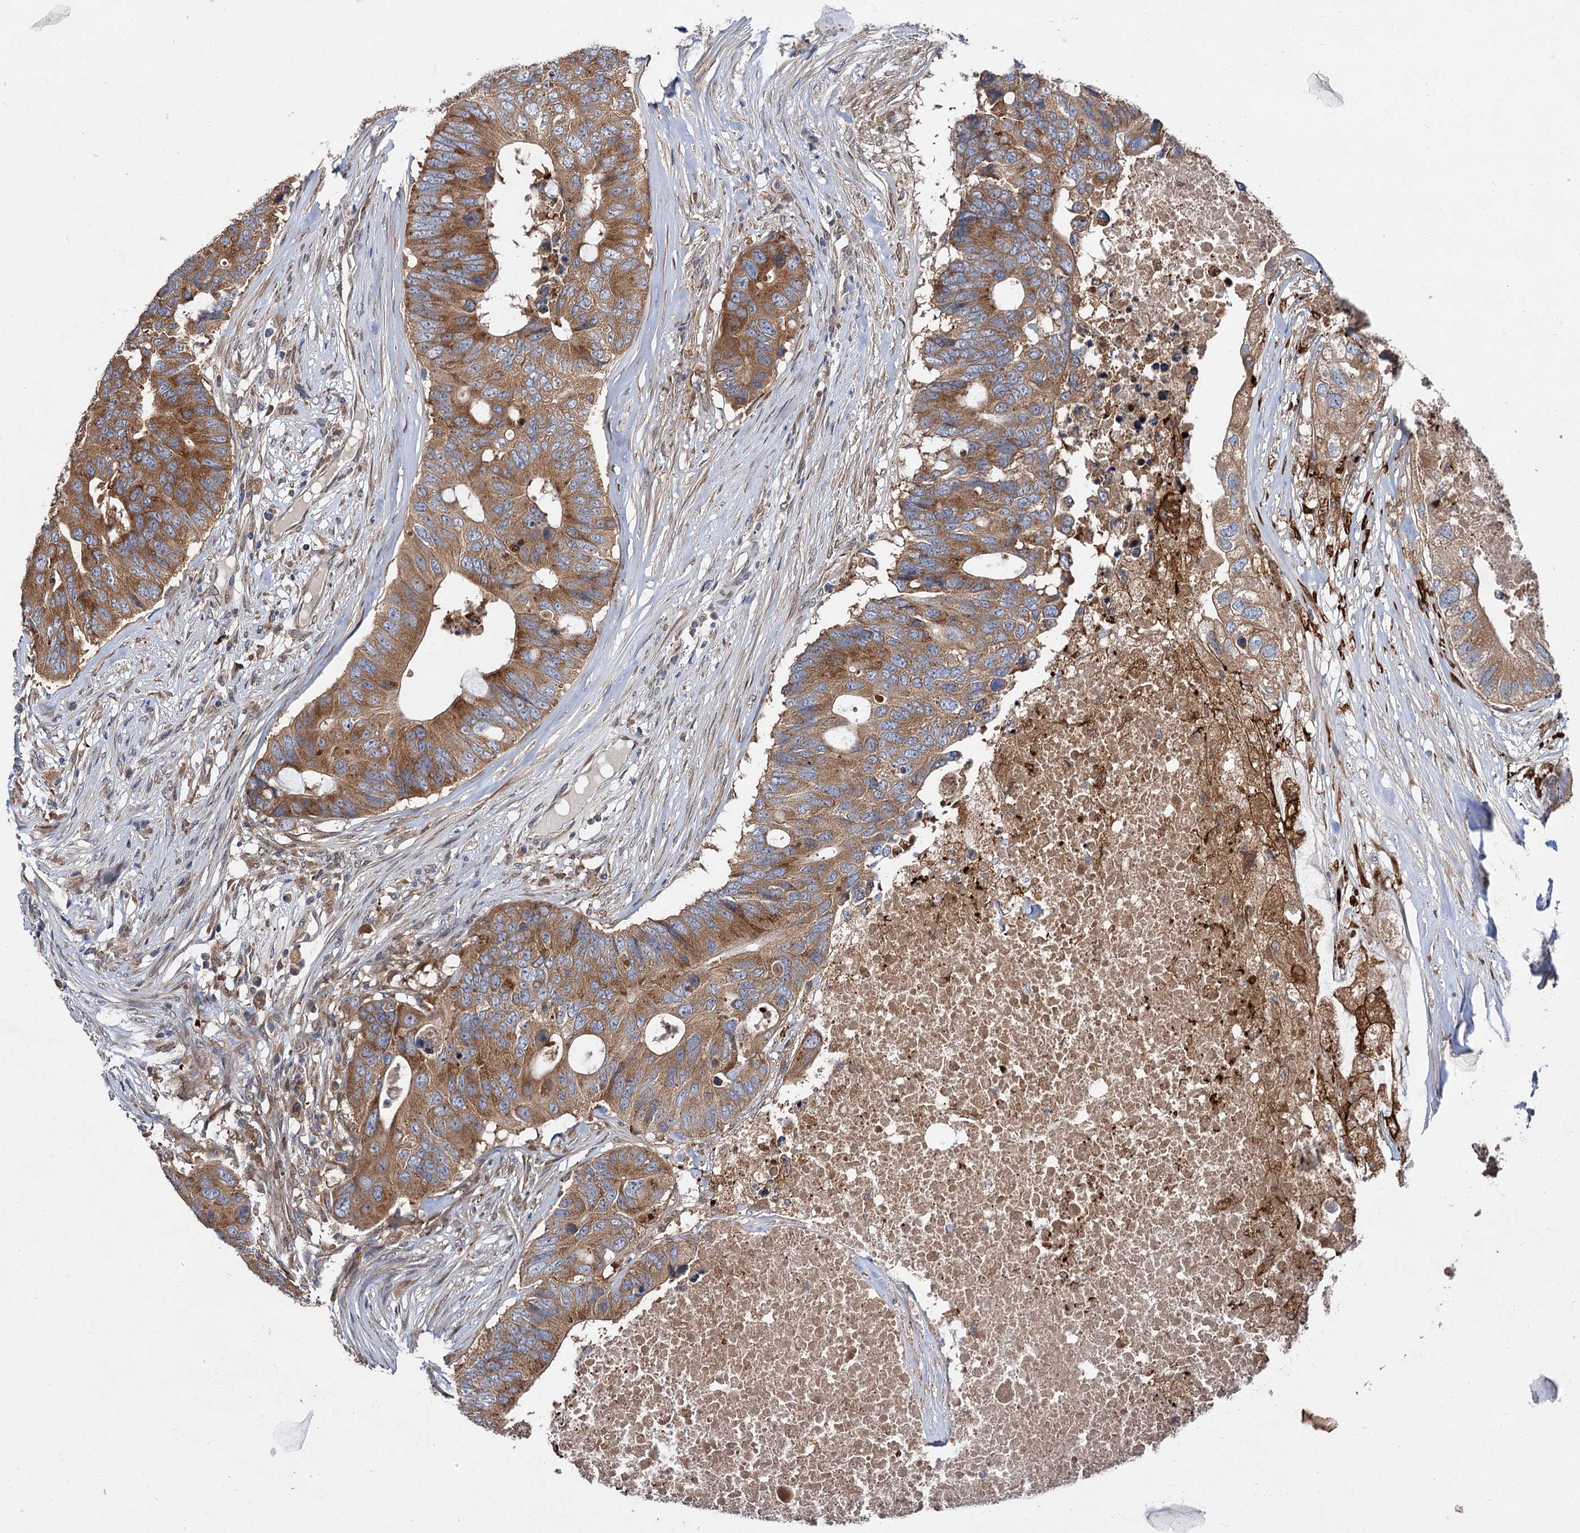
{"staining": {"intensity": "moderate", "quantity": ">75%", "location": "cytoplasmic/membranous"}, "tissue": "colorectal cancer", "cell_type": "Tumor cells", "image_type": "cancer", "snomed": [{"axis": "morphology", "description": "Adenocarcinoma, NOS"}, {"axis": "topography", "description": "Colon"}], "caption": "A histopathology image of human colorectal cancer (adenocarcinoma) stained for a protein displays moderate cytoplasmic/membranous brown staining in tumor cells.", "gene": "NAA25", "patient": {"sex": "male", "age": 71}}